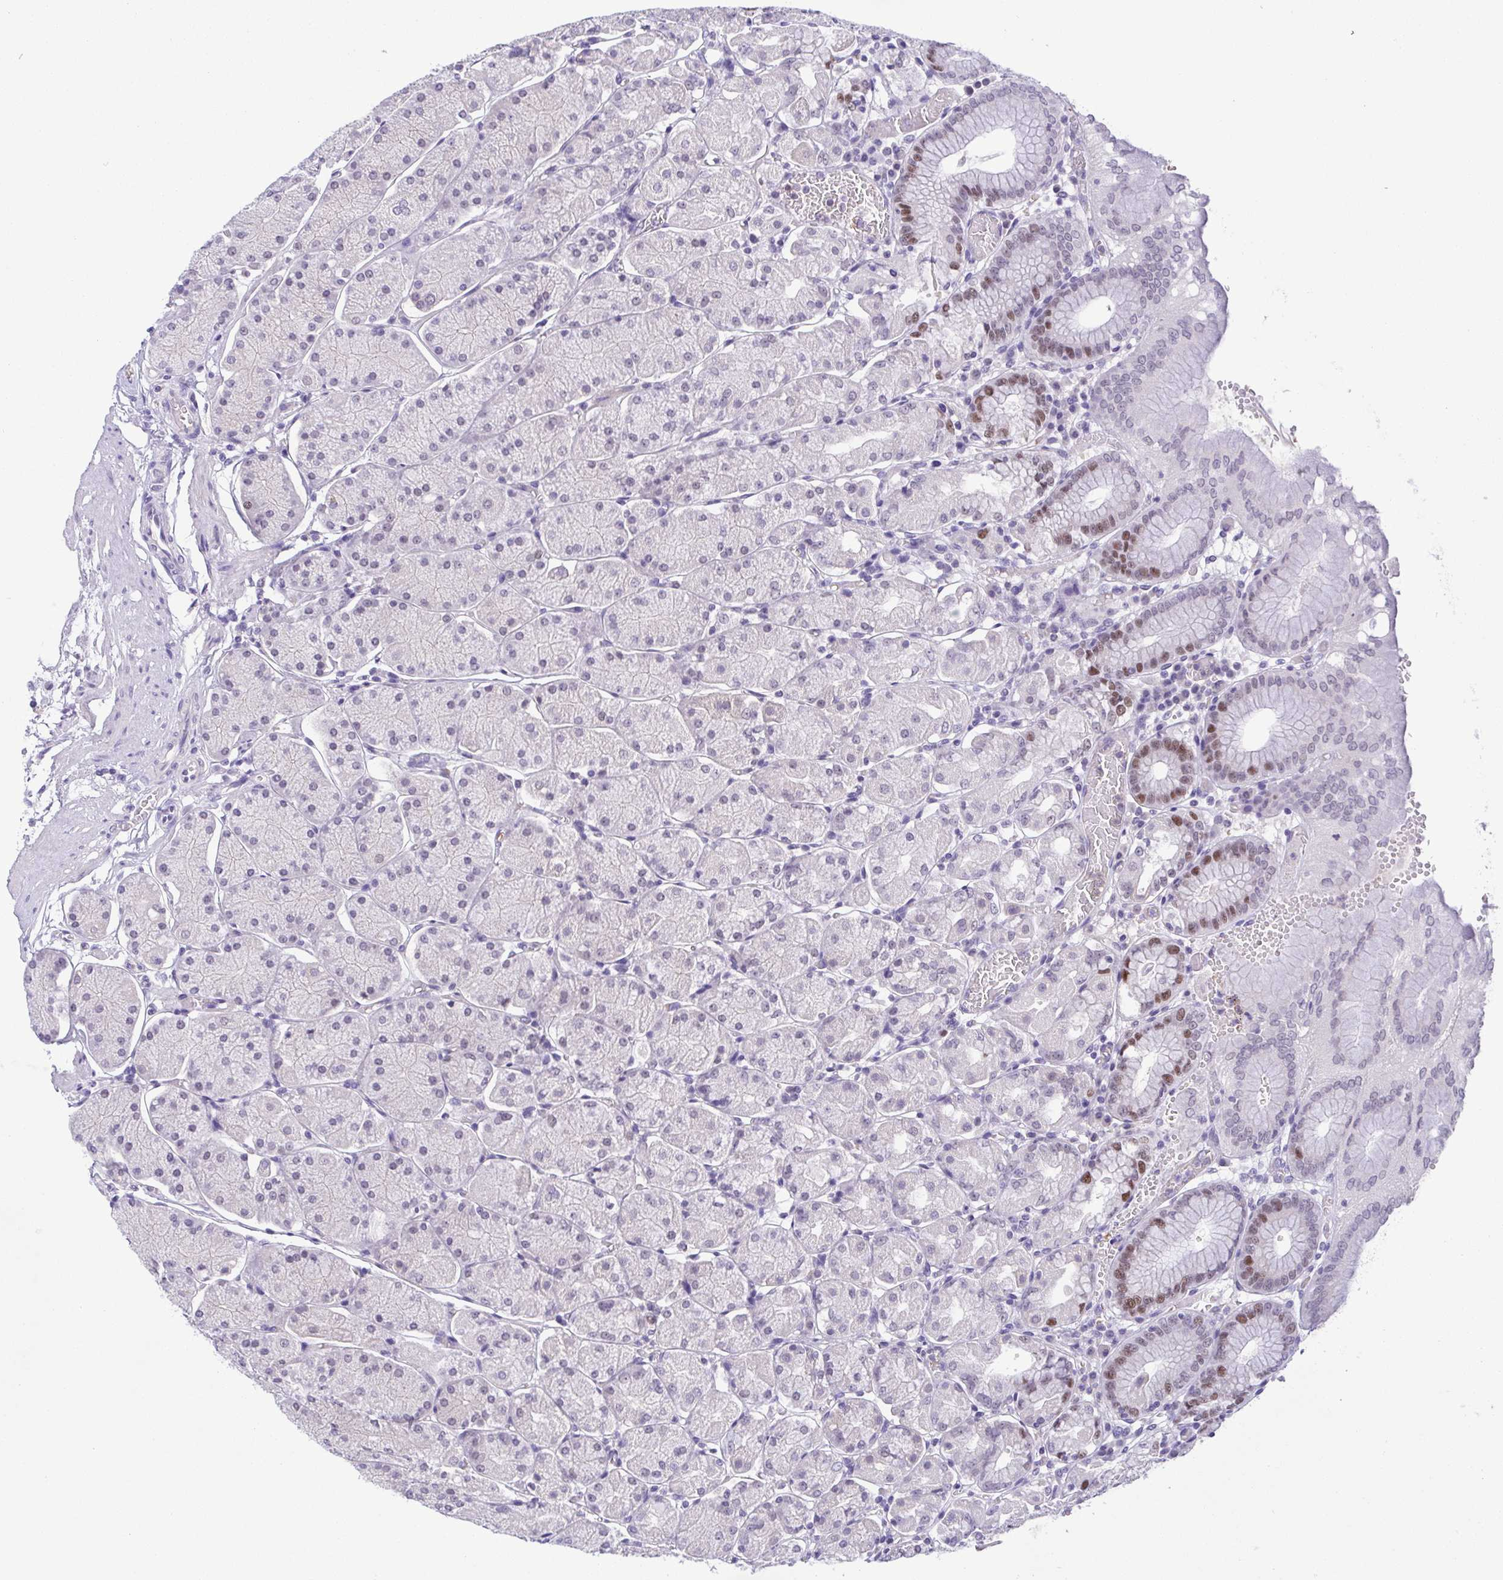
{"staining": {"intensity": "moderate", "quantity": "<25%", "location": "nuclear"}, "tissue": "stomach", "cell_type": "Glandular cells", "image_type": "normal", "snomed": [{"axis": "morphology", "description": "Normal tissue, NOS"}, {"axis": "topography", "description": "Stomach, upper"}, {"axis": "topography", "description": "Stomach"}], "caption": "Stomach stained with DAB (3,3'-diaminobenzidine) IHC demonstrates low levels of moderate nuclear expression in approximately <25% of glandular cells. Nuclei are stained in blue.", "gene": "TIPIN", "patient": {"sex": "male", "age": 76}}